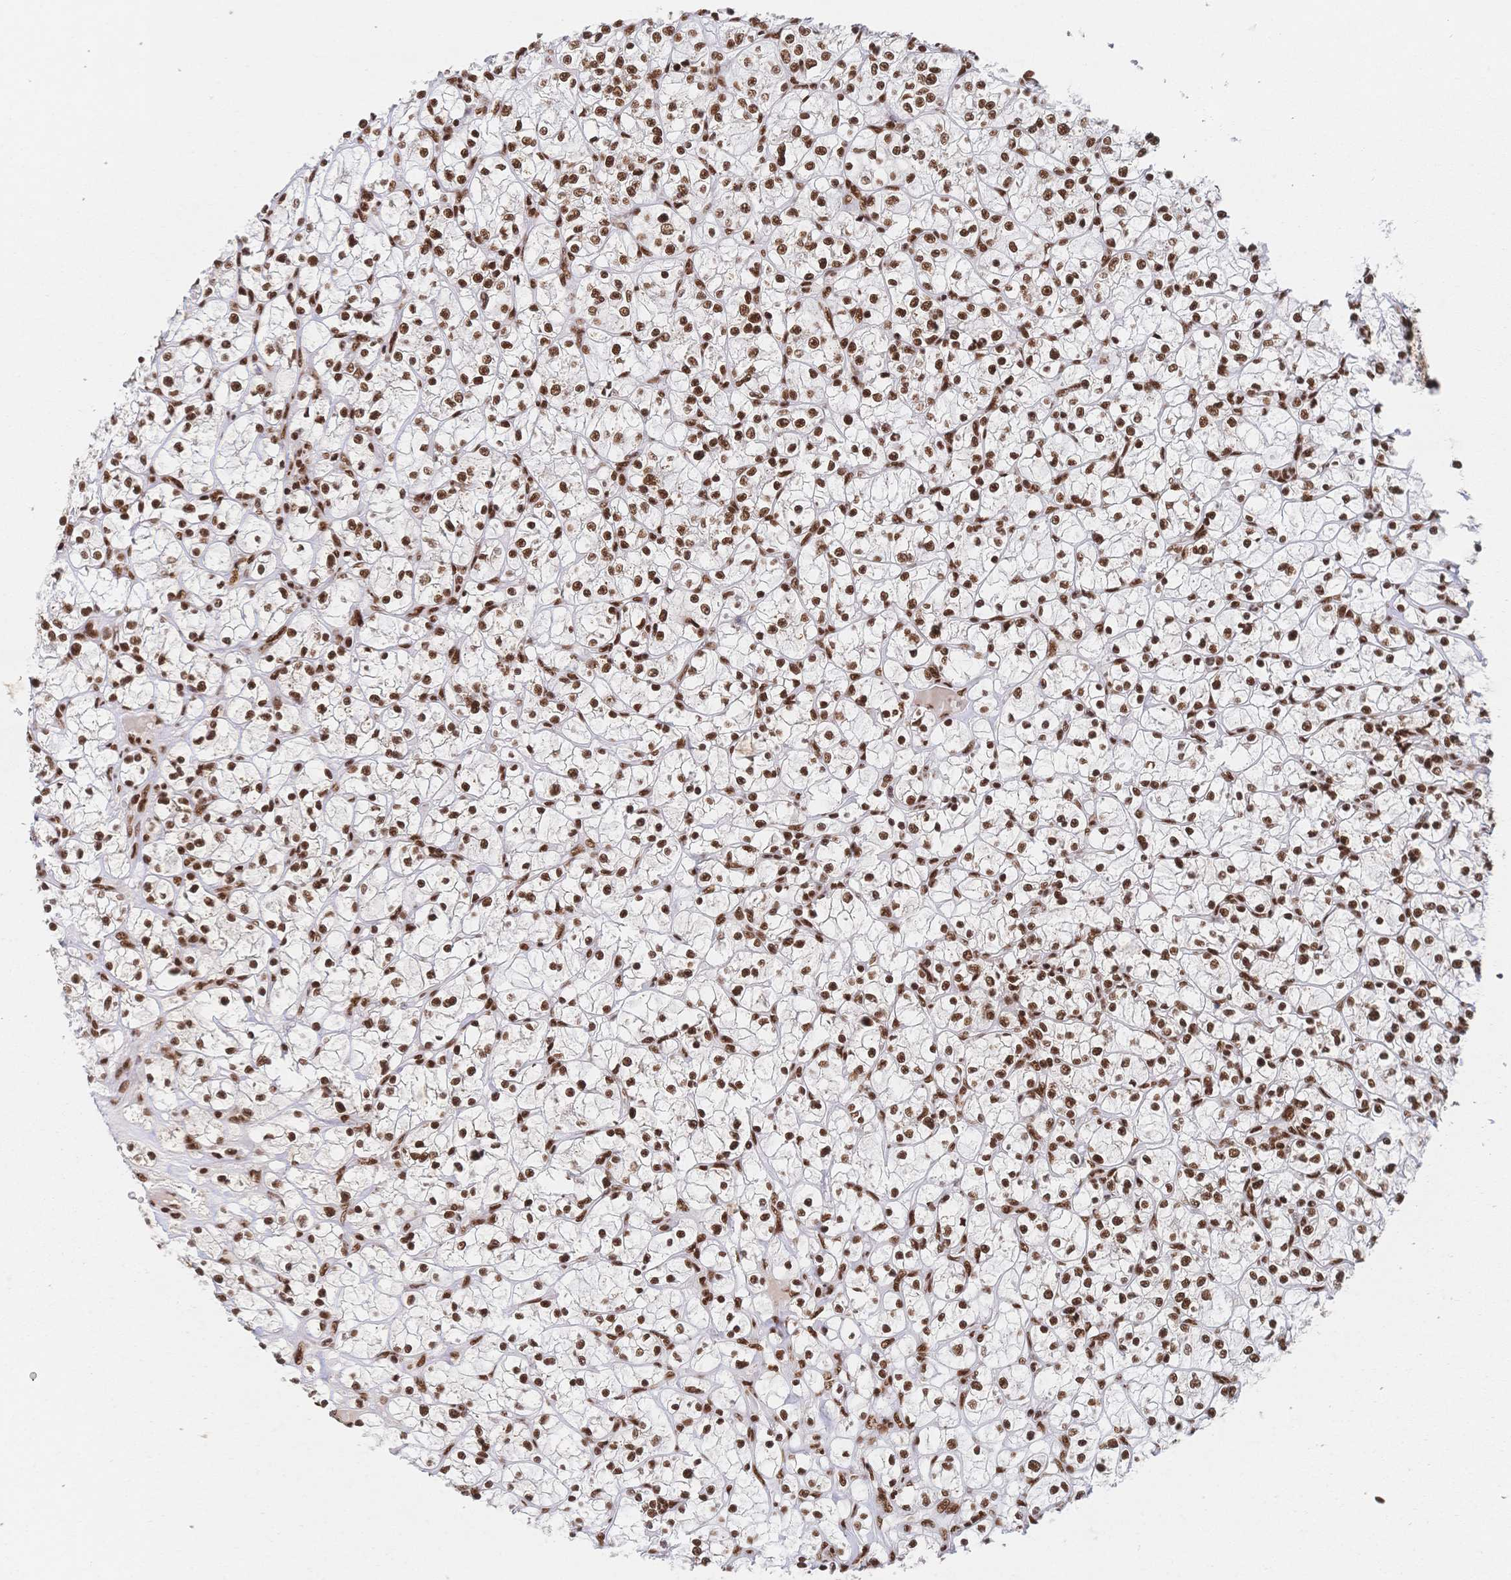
{"staining": {"intensity": "strong", "quantity": ">75%", "location": "nuclear"}, "tissue": "renal cancer", "cell_type": "Tumor cells", "image_type": "cancer", "snomed": [{"axis": "morphology", "description": "Adenocarcinoma, NOS"}, {"axis": "topography", "description": "Kidney"}], "caption": "A brown stain shows strong nuclear staining of a protein in adenocarcinoma (renal) tumor cells. (DAB (3,3'-diaminobenzidine) = brown stain, brightfield microscopy at high magnification).", "gene": "SRSF1", "patient": {"sex": "female", "age": 64}}